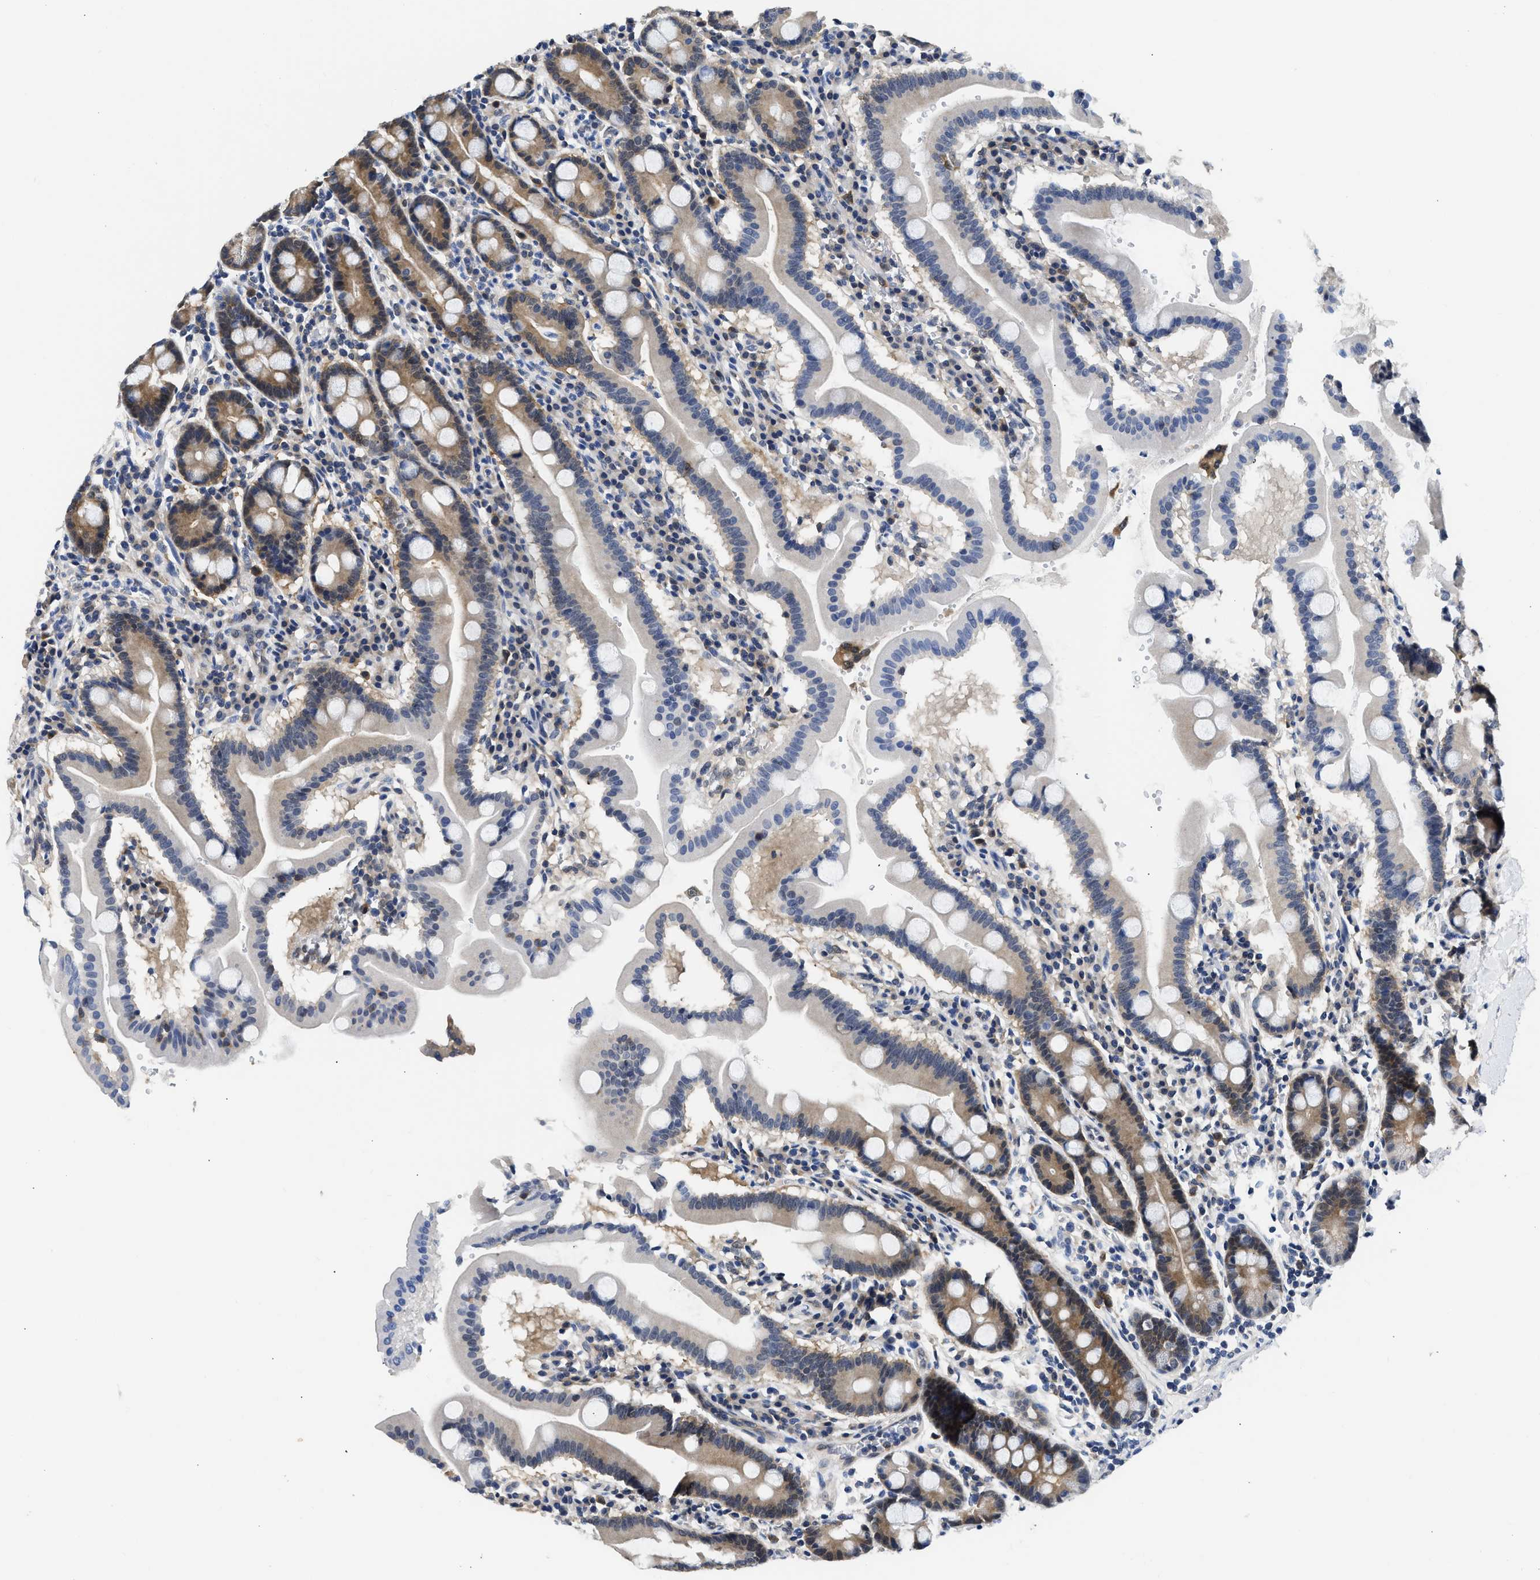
{"staining": {"intensity": "moderate", "quantity": "25%-75%", "location": "cytoplasmic/membranous"}, "tissue": "duodenum", "cell_type": "Glandular cells", "image_type": "normal", "snomed": [{"axis": "morphology", "description": "Normal tissue, NOS"}, {"axis": "topography", "description": "Duodenum"}], "caption": "Unremarkable duodenum demonstrates moderate cytoplasmic/membranous positivity in approximately 25%-75% of glandular cells, visualized by immunohistochemistry.", "gene": "XPO5", "patient": {"sex": "male", "age": 50}}